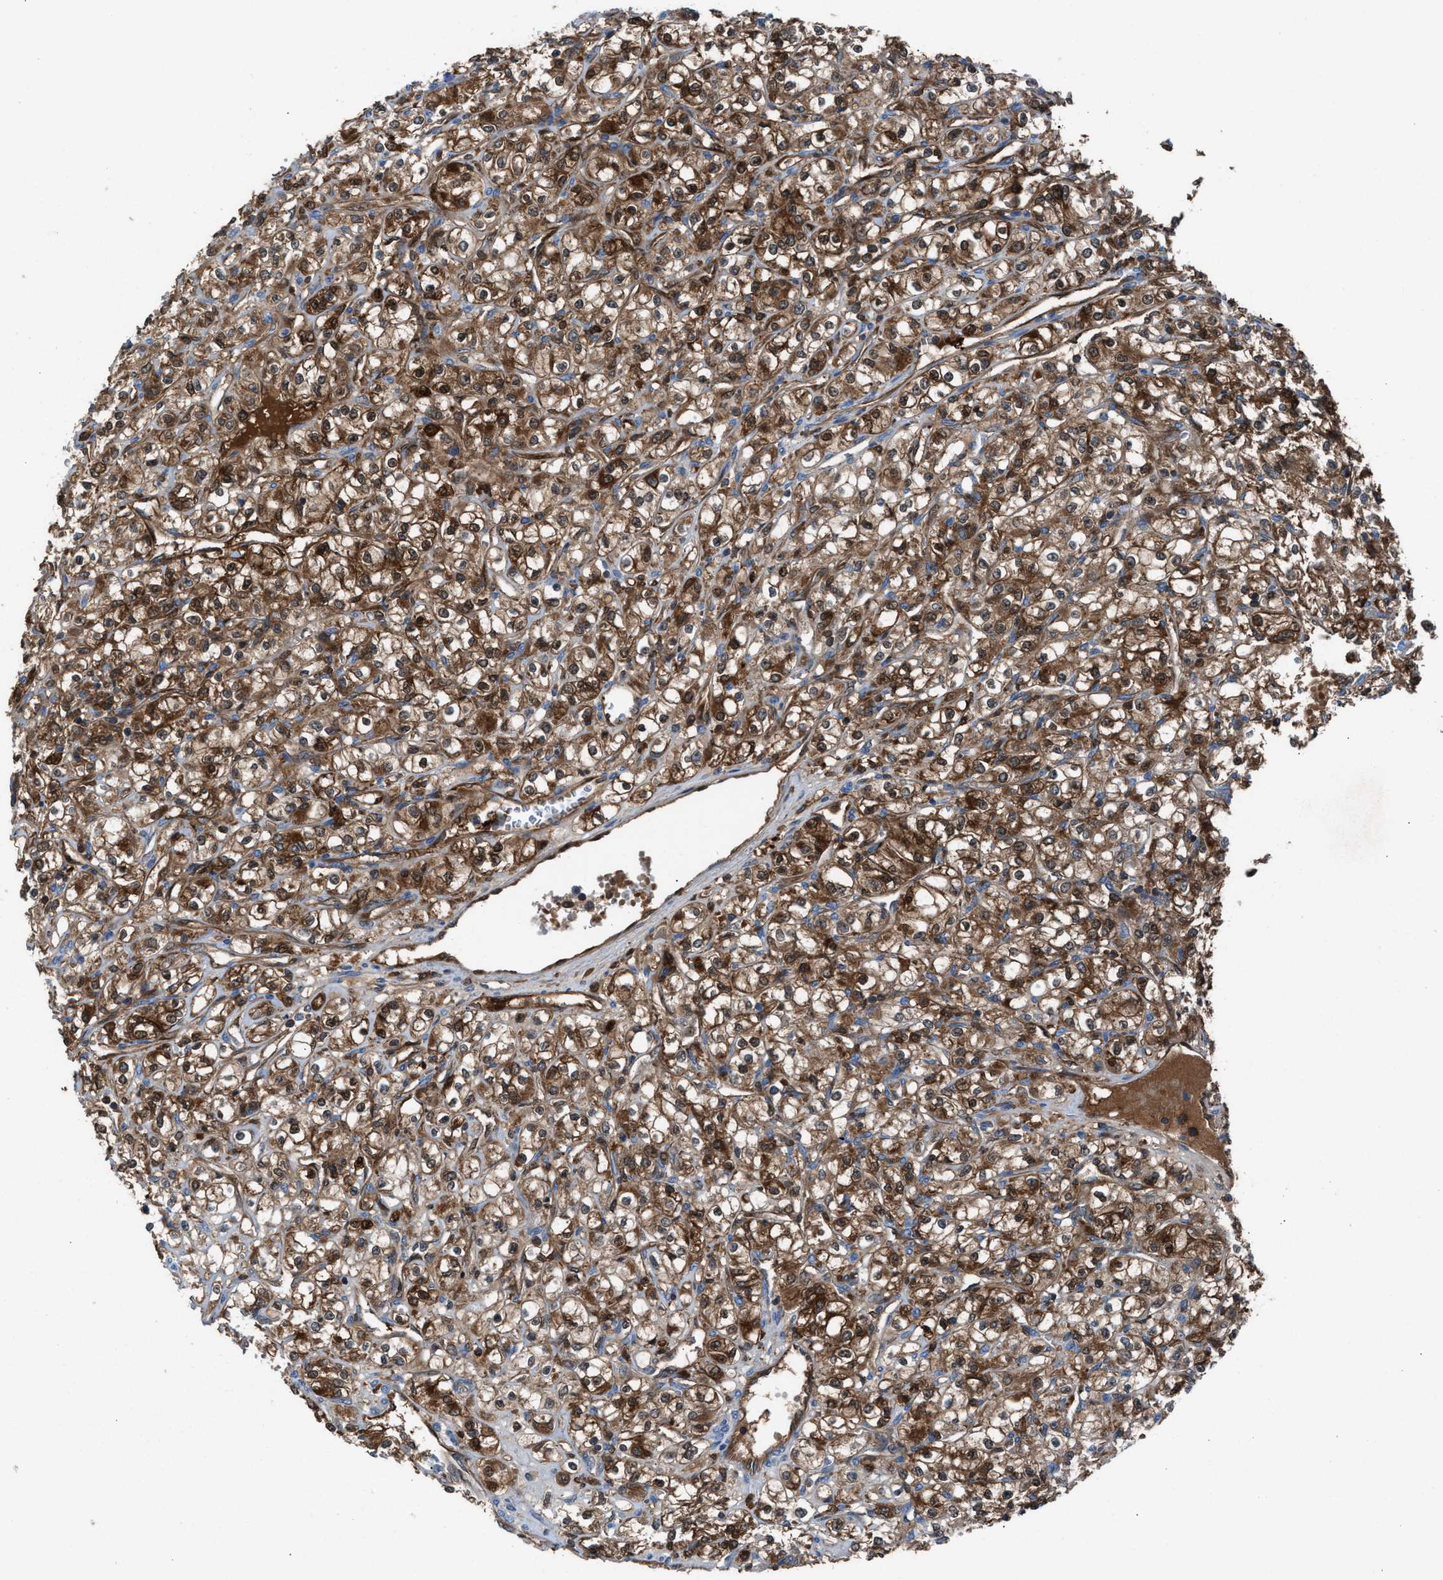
{"staining": {"intensity": "moderate", "quantity": ">75%", "location": "cytoplasmic/membranous"}, "tissue": "renal cancer", "cell_type": "Tumor cells", "image_type": "cancer", "snomed": [{"axis": "morphology", "description": "Adenocarcinoma, NOS"}, {"axis": "topography", "description": "Kidney"}], "caption": "Human renal adenocarcinoma stained with a brown dye demonstrates moderate cytoplasmic/membranous positive staining in about >75% of tumor cells.", "gene": "TPK1", "patient": {"sex": "male", "age": 77}}